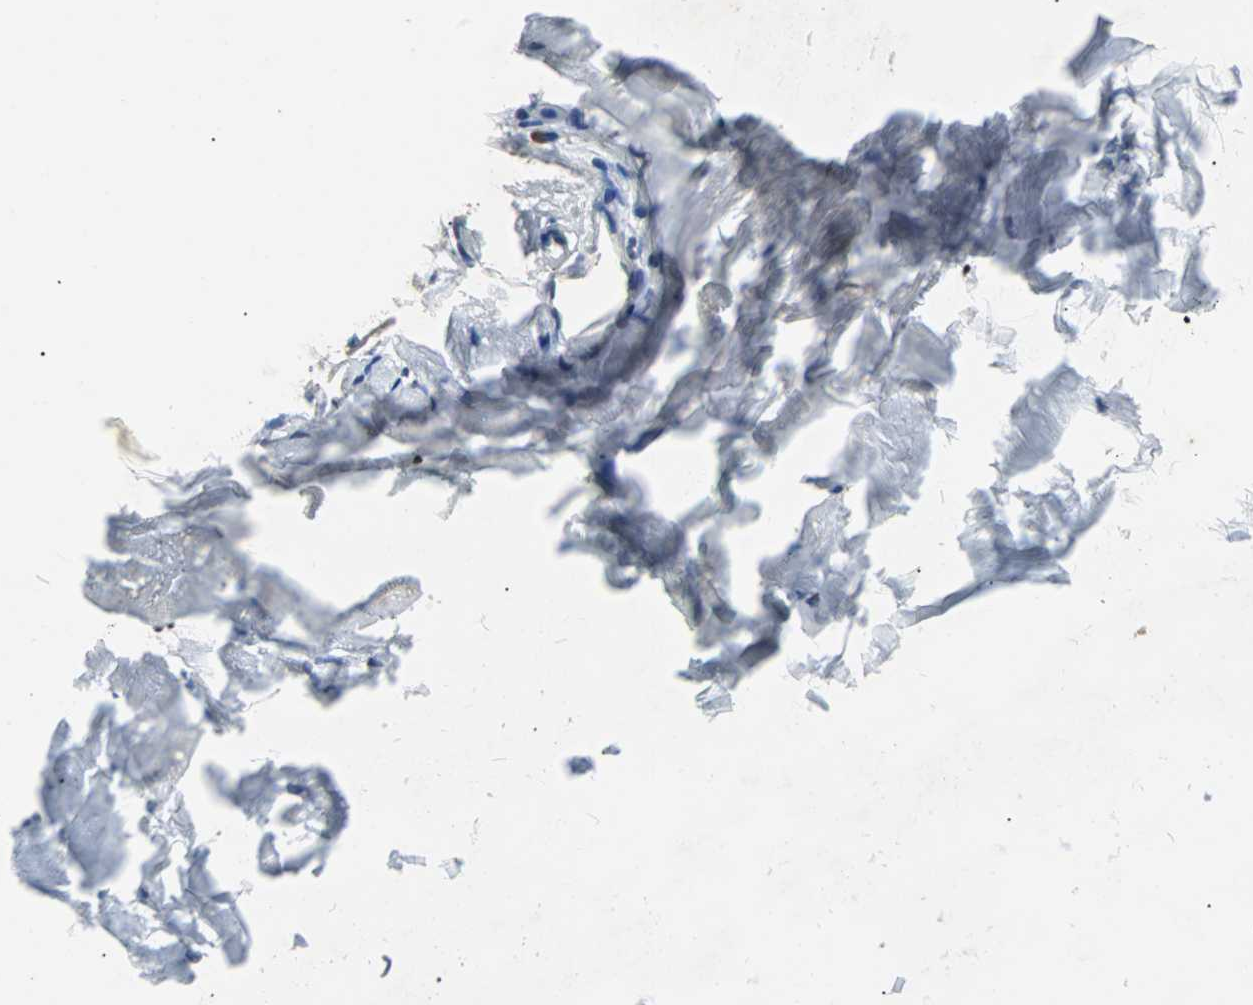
{"staining": {"intensity": "weak", "quantity": "<25%", "location": "cytoplasmic/membranous"}, "tissue": "adipose tissue", "cell_type": "Adipocytes", "image_type": "normal", "snomed": [{"axis": "morphology", "description": "Normal tissue, NOS"}, {"axis": "topography", "description": "Cartilage tissue"}, {"axis": "topography", "description": "Bronchus"}], "caption": "A photomicrograph of adipose tissue stained for a protein displays no brown staining in adipocytes. The staining is performed using DAB (3,3'-diaminobenzidine) brown chromogen with nuclei counter-stained in using hematoxylin.", "gene": "USP28", "patient": {"sex": "female", "age": 73}}